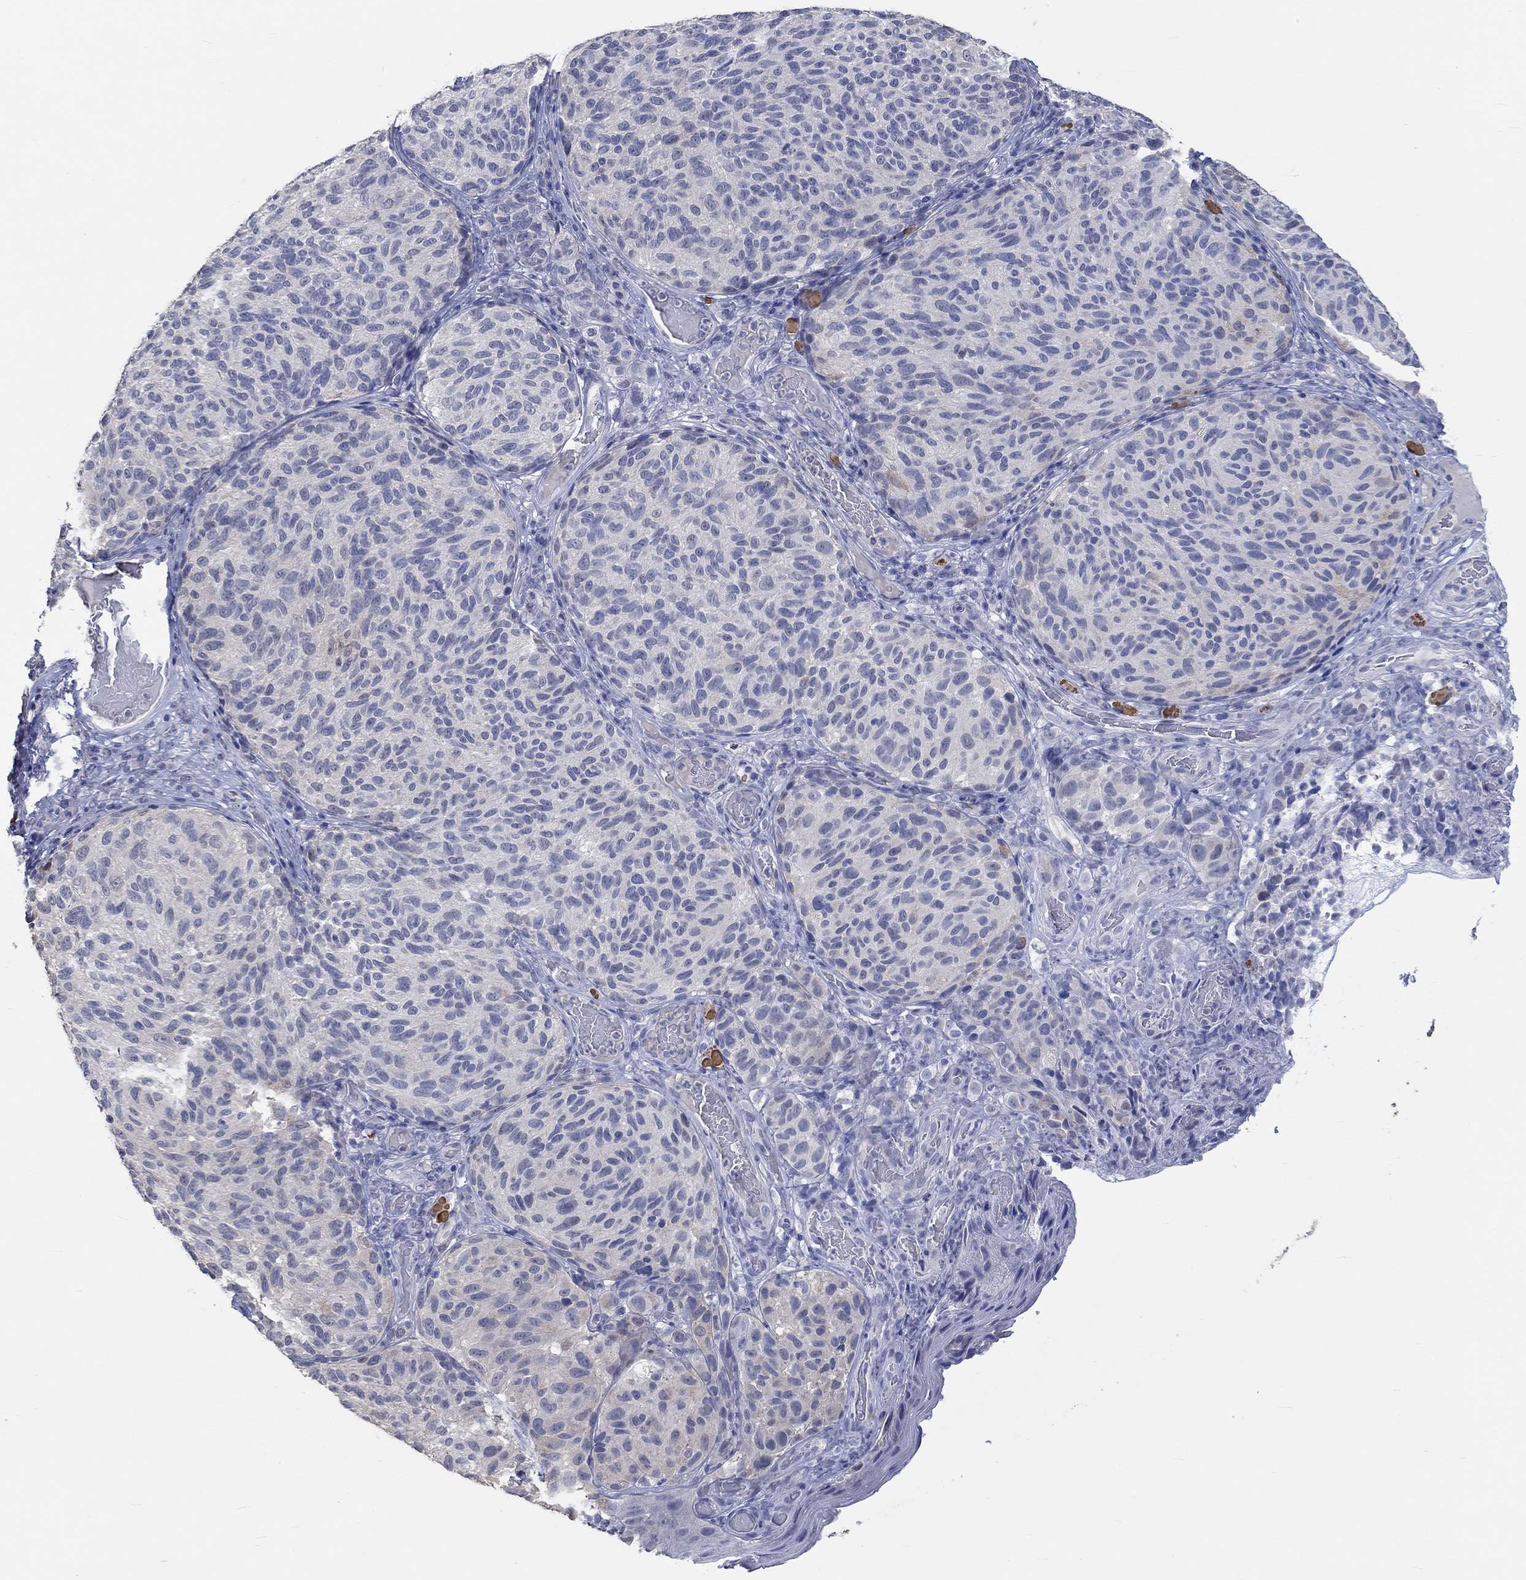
{"staining": {"intensity": "negative", "quantity": "none", "location": "none"}, "tissue": "melanoma", "cell_type": "Tumor cells", "image_type": "cancer", "snomed": [{"axis": "morphology", "description": "Malignant melanoma, NOS"}, {"axis": "topography", "description": "Skin"}], "caption": "Immunohistochemical staining of human malignant melanoma reveals no significant positivity in tumor cells. (Immunohistochemistry, brightfield microscopy, high magnification).", "gene": "PNMA5", "patient": {"sex": "female", "age": 73}}